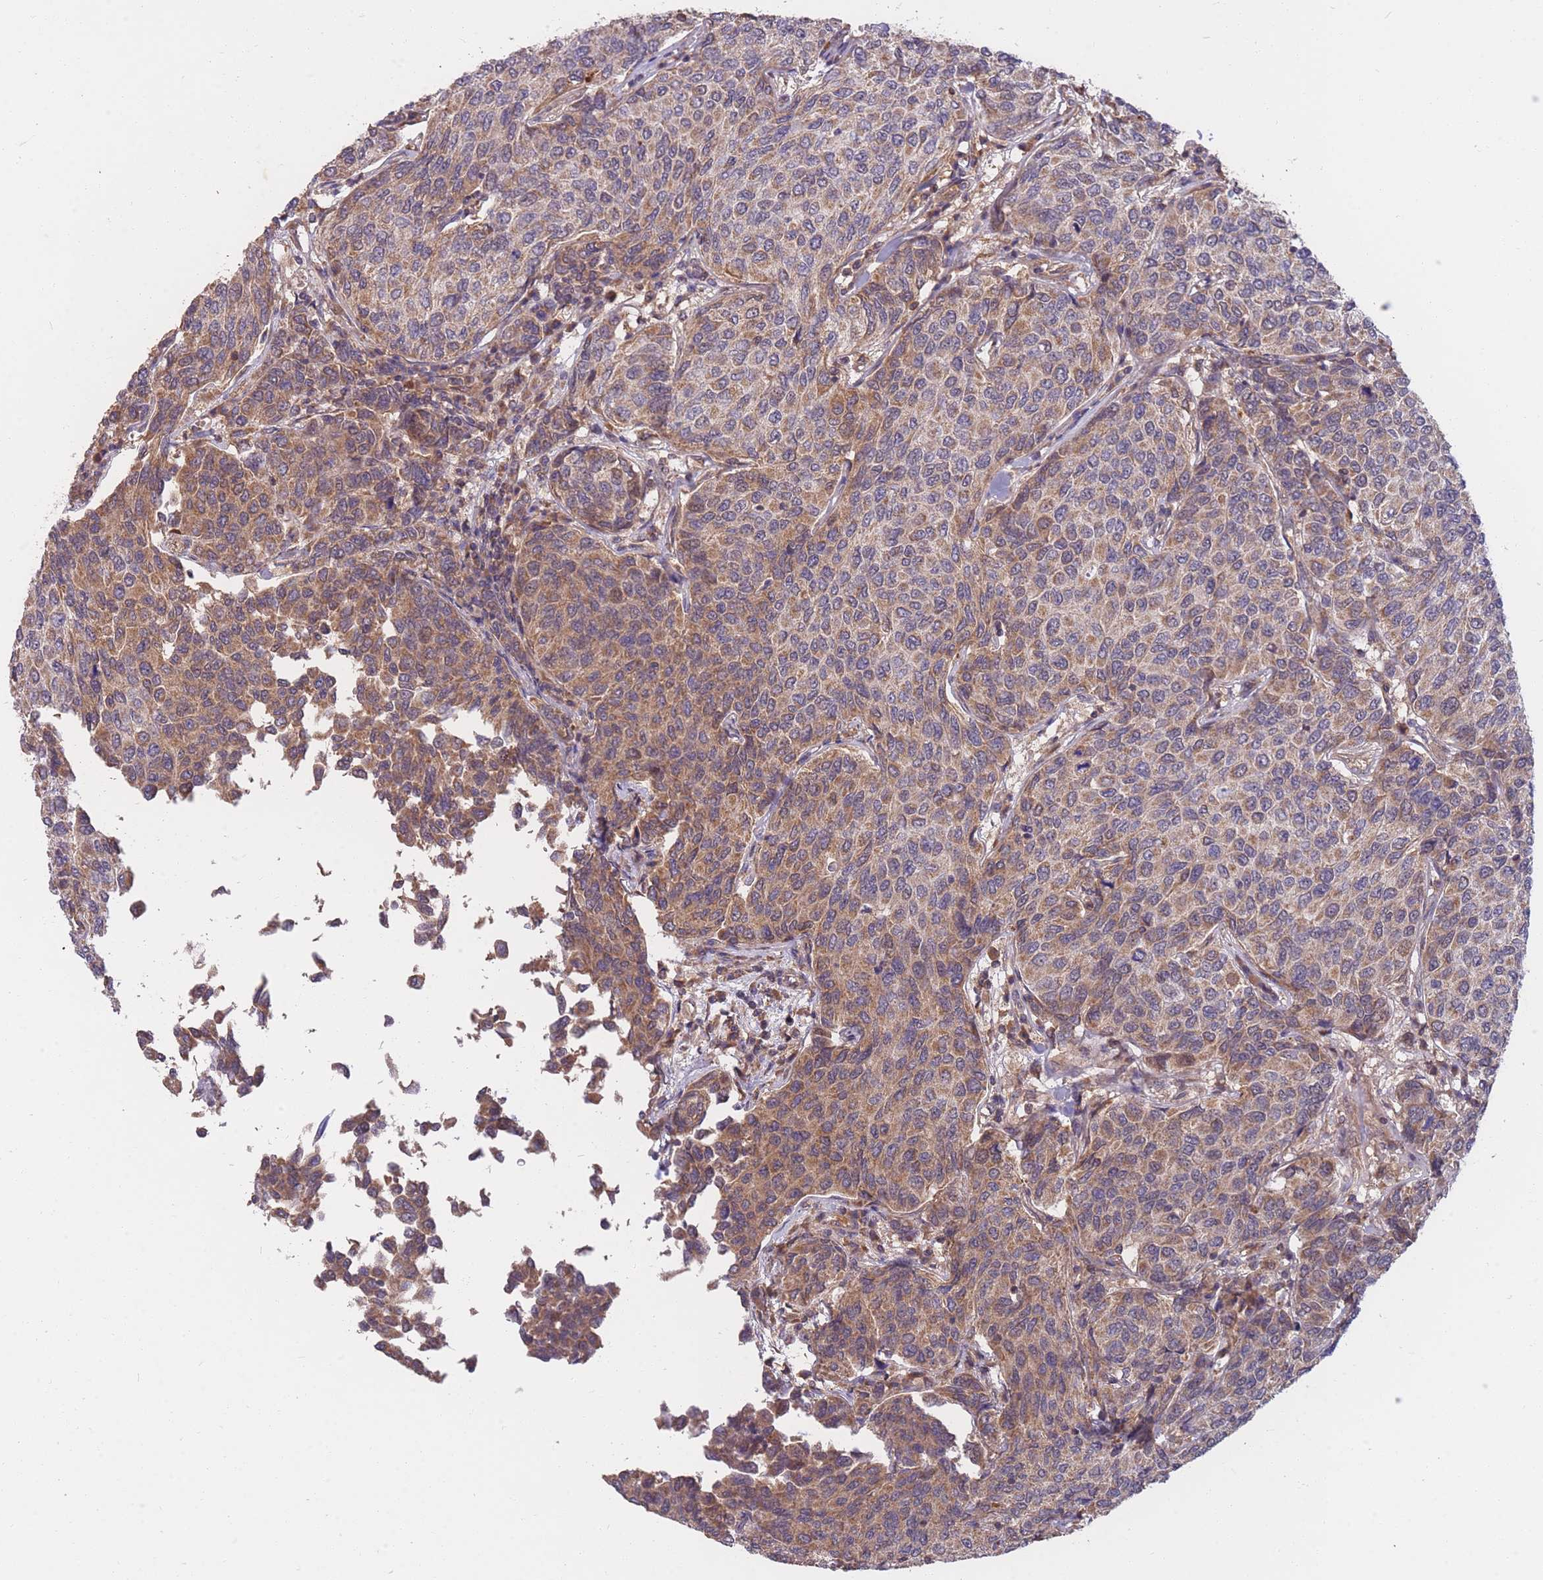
{"staining": {"intensity": "moderate", "quantity": ">75%", "location": "cytoplasmic/membranous"}, "tissue": "breast cancer", "cell_type": "Tumor cells", "image_type": "cancer", "snomed": [{"axis": "morphology", "description": "Duct carcinoma"}, {"axis": "topography", "description": "Breast"}], "caption": "Brown immunohistochemical staining in breast cancer shows moderate cytoplasmic/membranous staining in about >75% of tumor cells. Nuclei are stained in blue.", "gene": "PTPMT1", "patient": {"sex": "female", "age": 55}}